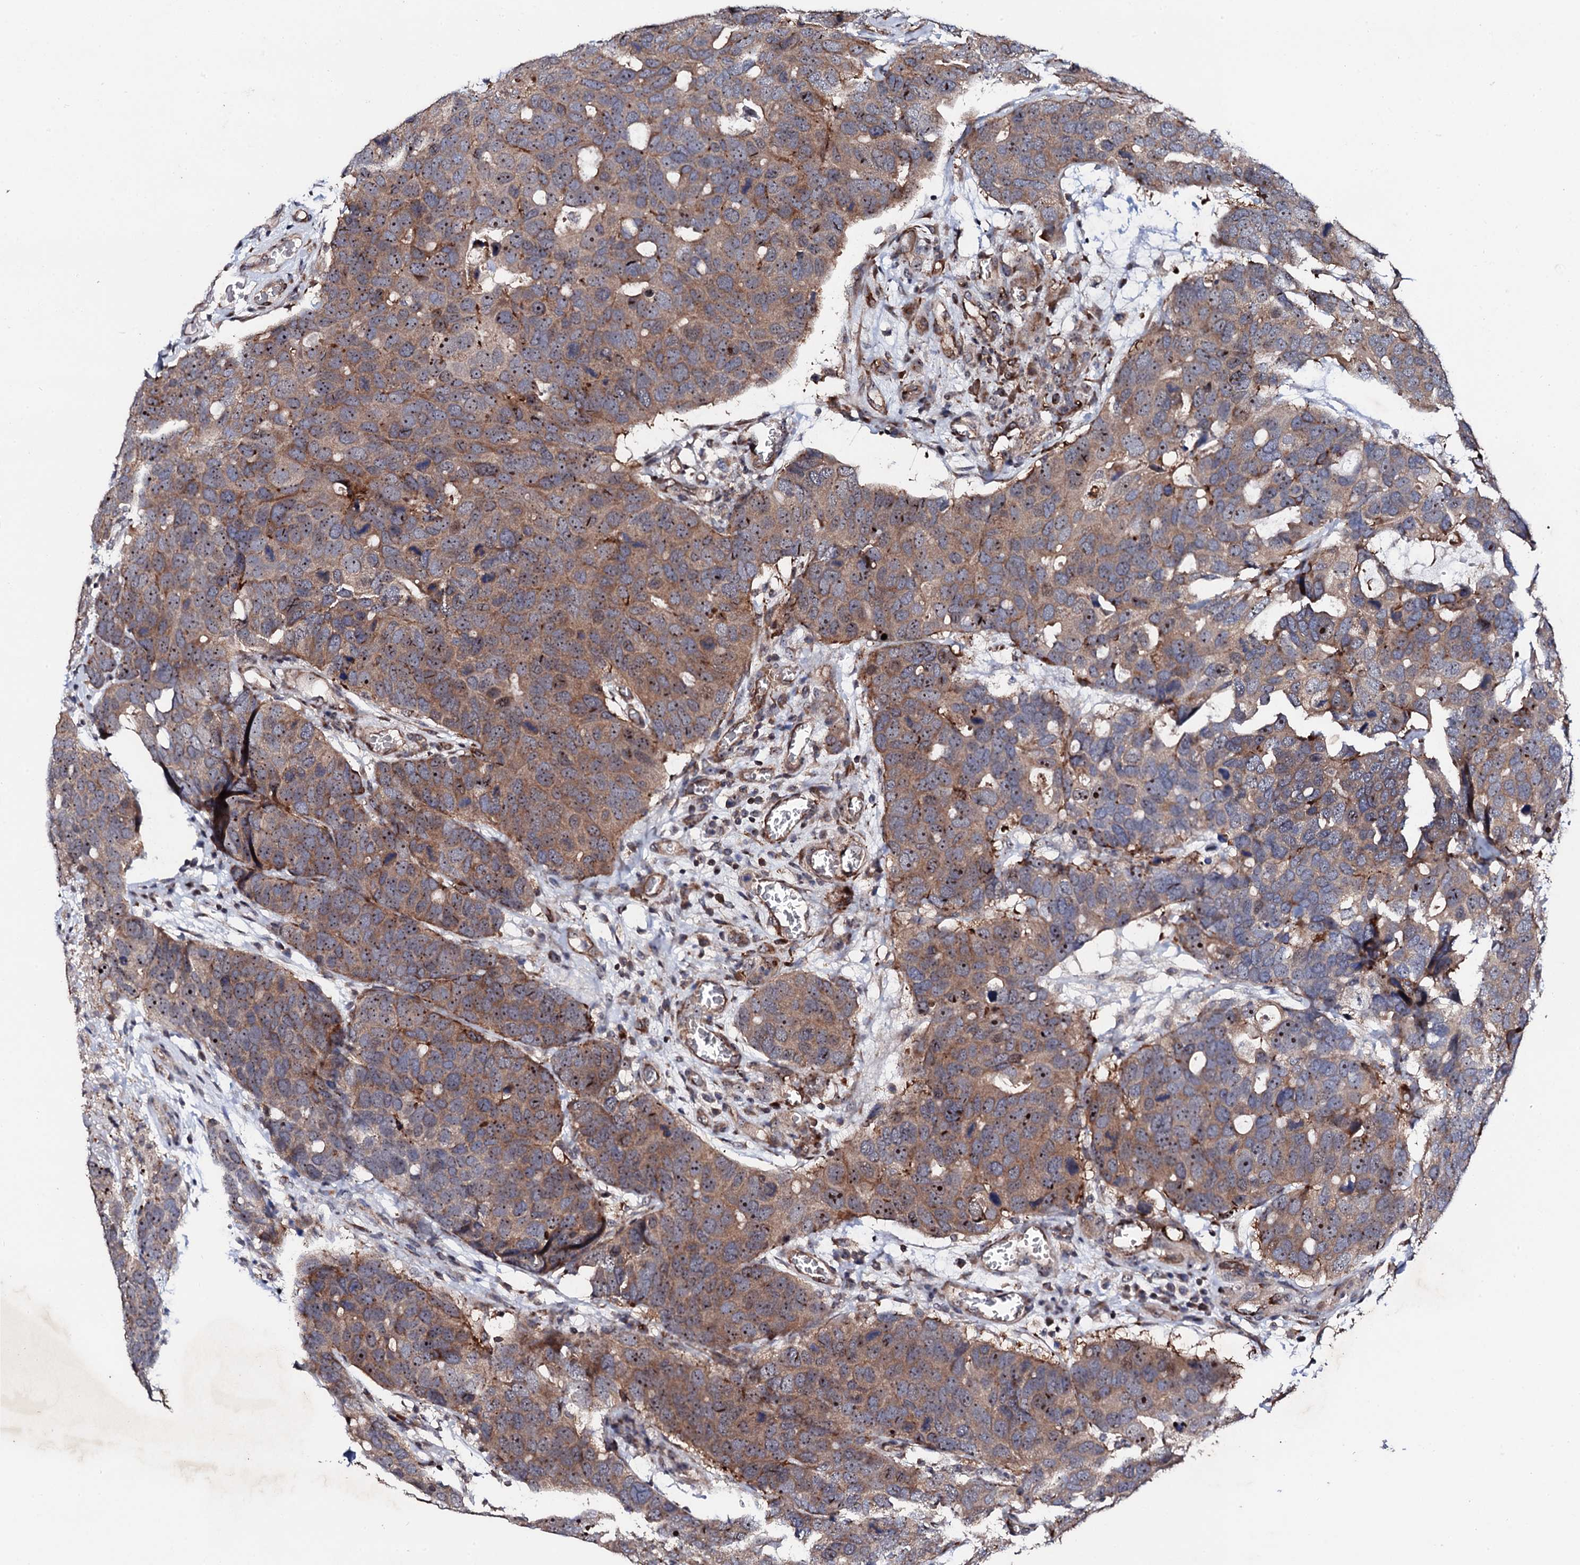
{"staining": {"intensity": "moderate", "quantity": ">75%", "location": "cytoplasmic/membranous,nuclear"}, "tissue": "breast cancer", "cell_type": "Tumor cells", "image_type": "cancer", "snomed": [{"axis": "morphology", "description": "Duct carcinoma"}, {"axis": "topography", "description": "Breast"}], "caption": "Breast intraductal carcinoma stained with a brown dye demonstrates moderate cytoplasmic/membranous and nuclear positive expression in approximately >75% of tumor cells.", "gene": "GTPBP4", "patient": {"sex": "female", "age": 83}}